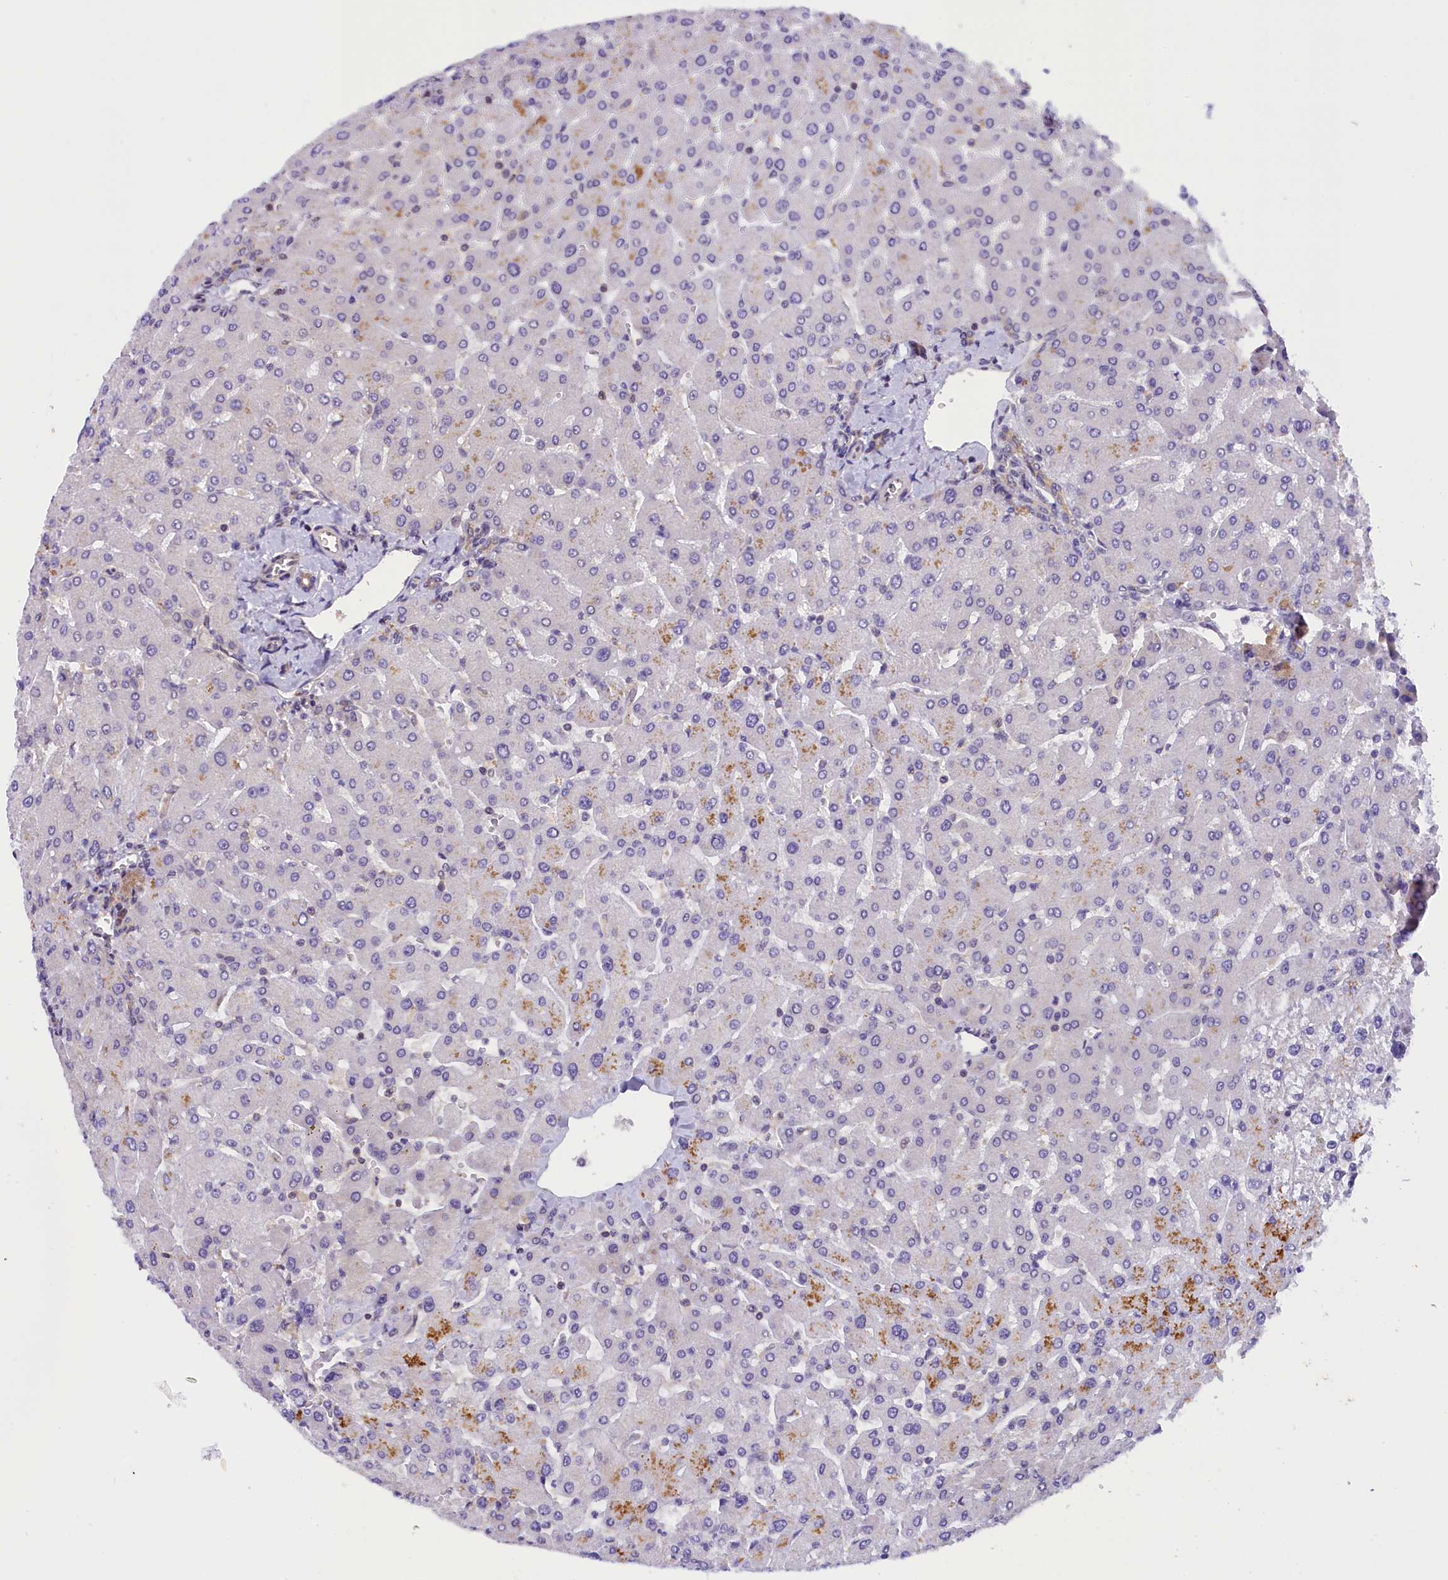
{"staining": {"intensity": "weak", "quantity": "25%-75%", "location": "cytoplasmic/membranous"}, "tissue": "liver", "cell_type": "Cholangiocytes", "image_type": "normal", "snomed": [{"axis": "morphology", "description": "Normal tissue, NOS"}, {"axis": "topography", "description": "Liver"}], "caption": "A photomicrograph of human liver stained for a protein shows weak cytoplasmic/membranous brown staining in cholangiocytes. The staining is performed using DAB (3,3'-diaminobenzidine) brown chromogen to label protein expression. The nuclei are counter-stained blue using hematoxylin.", "gene": "TBCB", "patient": {"sex": "male", "age": 55}}